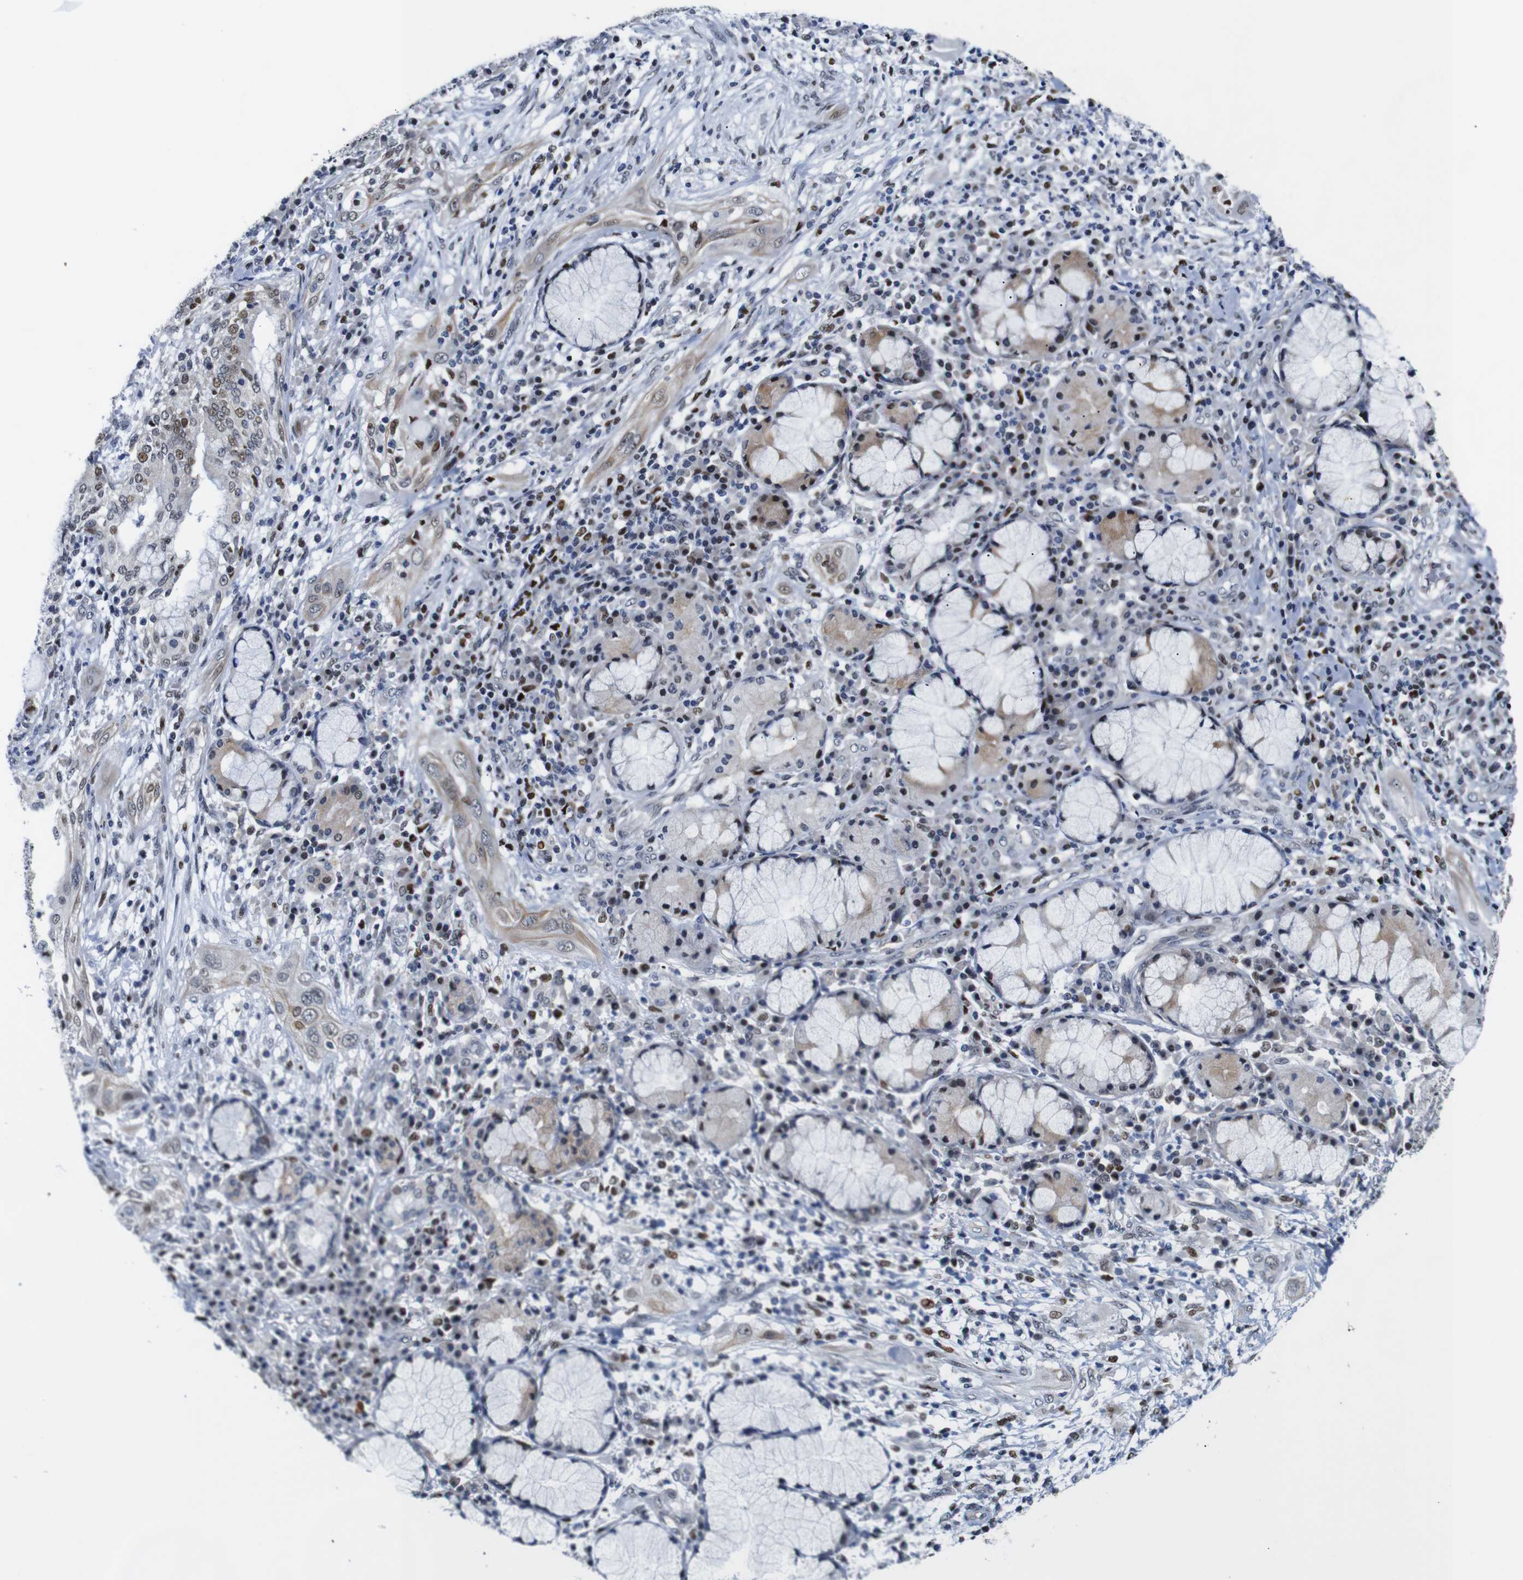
{"staining": {"intensity": "moderate", "quantity": "25%-75%", "location": "cytoplasmic/membranous"}, "tissue": "lung cancer", "cell_type": "Tumor cells", "image_type": "cancer", "snomed": [{"axis": "morphology", "description": "Squamous cell carcinoma, NOS"}, {"axis": "topography", "description": "Lung"}], "caption": "Immunohistochemistry of human squamous cell carcinoma (lung) shows medium levels of moderate cytoplasmic/membranous positivity in about 25%-75% of tumor cells. (brown staining indicates protein expression, while blue staining denotes nuclei).", "gene": "GATA6", "patient": {"sex": "female", "age": 47}}